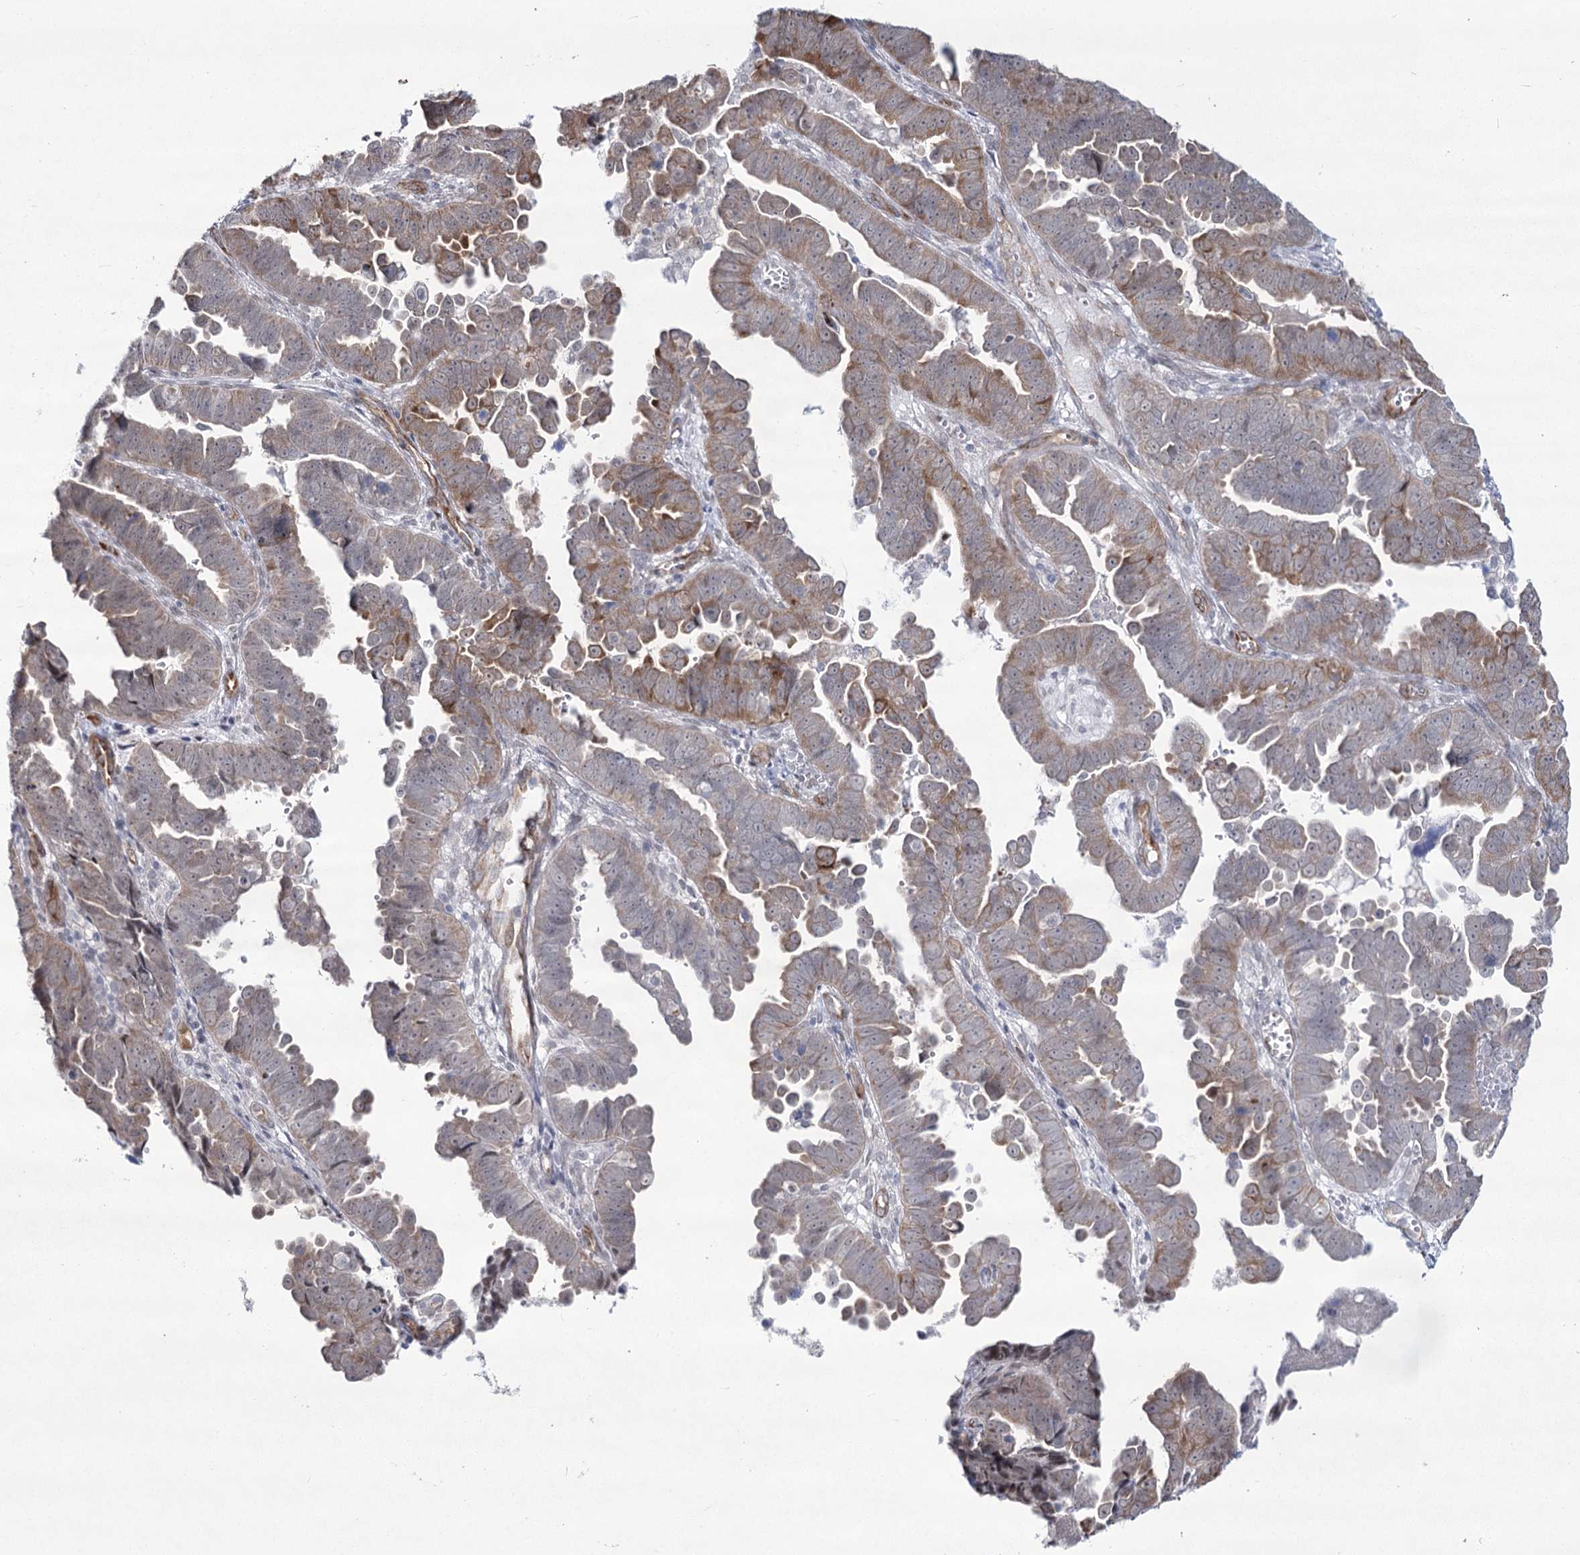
{"staining": {"intensity": "moderate", "quantity": "25%-75%", "location": "cytoplasmic/membranous,nuclear"}, "tissue": "endometrial cancer", "cell_type": "Tumor cells", "image_type": "cancer", "snomed": [{"axis": "morphology", "description": "Adenocarcinoma, NOS"}, {"axis": "topography", "description": "Endometrium"}], "caption": "A high-resolution image shows immunohistochemistry (IHC) staining of endometrial cancer, which displays moderate cytoplasmic/membranous and nuclear expression in about 25%-75% of tumor cells. The staining is performed using DAB (3,3'-diaminobenzidine) brown chromogen to label protein expression. The nuclei are counter-stained blue using hematoxylin.", "gene": "YBX3", "patient": {"sex": "female", "age": 75}}